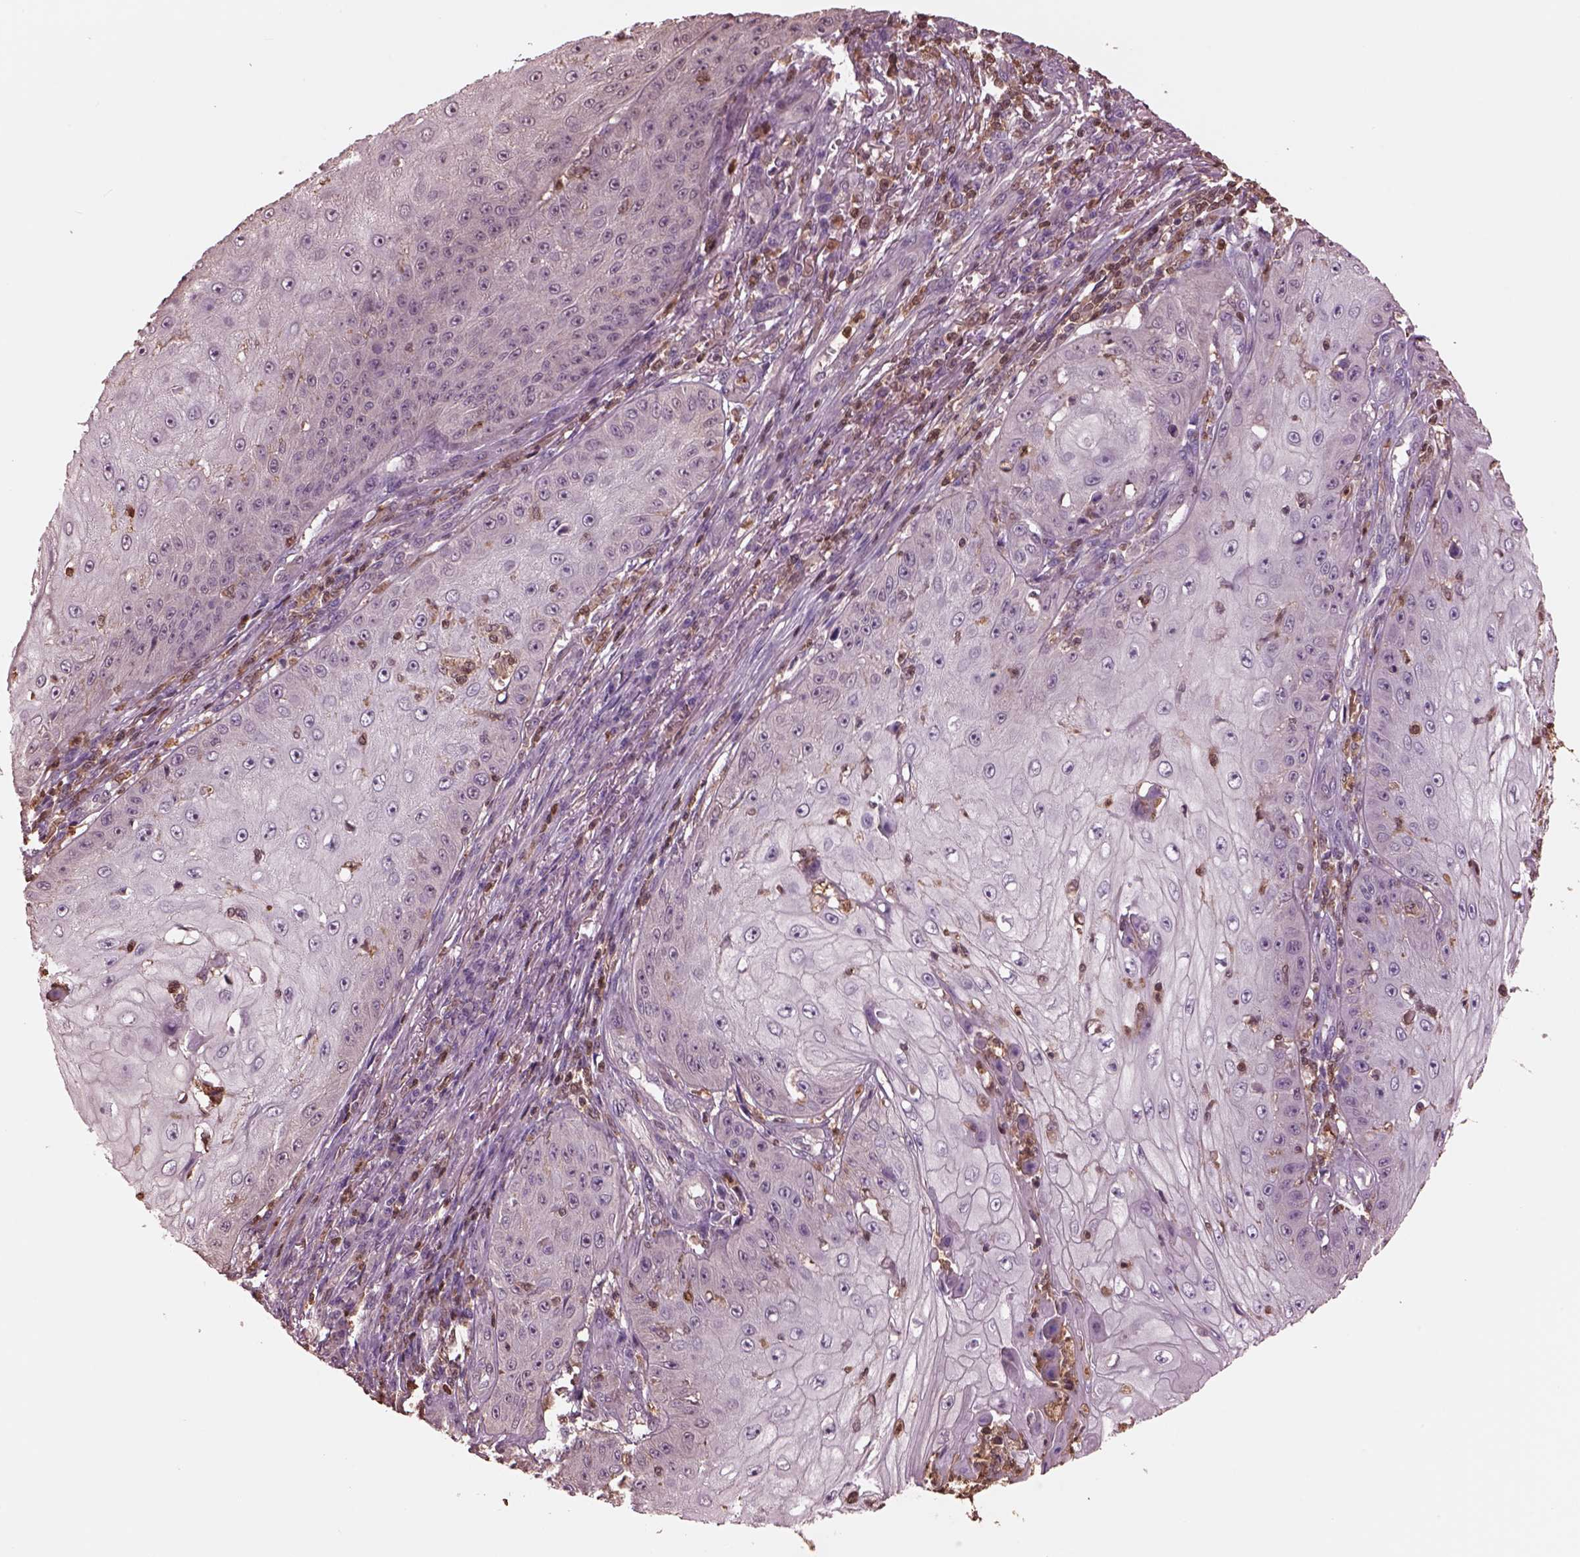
{"staining": {"intensity": "negative", "quantity": "none", "location": "none"}, "tissue": "skin cancer", "cell_type": "Tumor cells", "image_type": "cancer", "snomed": [{"axis": "morphology", "description": "Squamous cell carcinoma, NOS"}, {"axis": "topography", "description": "Skin"}], "caption": "Immunohistochemical staining of skin cancer (squamous cell carcinoma) demonstrates no significant expression in tumor cells.", "gene": "IL31RA", "patient": {"sex": "male", "age": 70}}